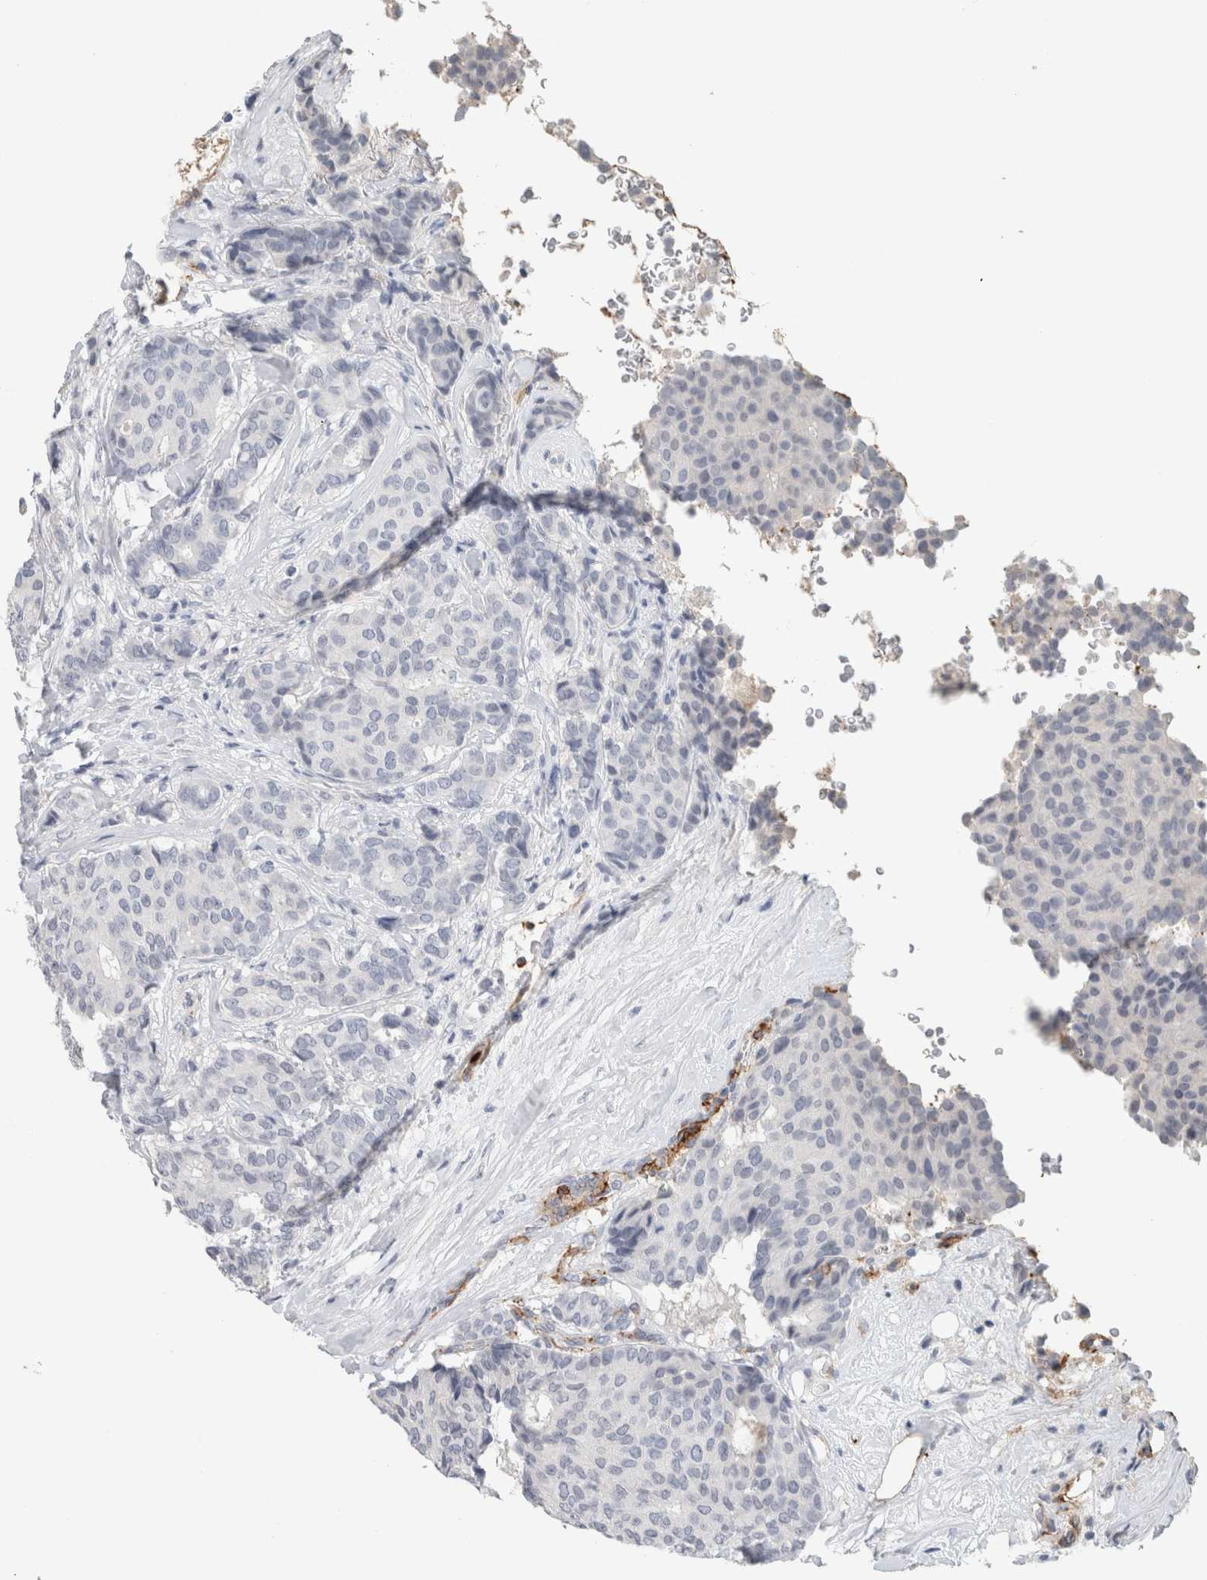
{"staining": {"intensity": "negative", "quantity": "none", "location": "none"}, "tissue": "breast cancer", "cell_type": "Tumor cells", "image_type": "cancer", "snomed": [{"axis": "morphology", "description": "Duct carcinoma"}, {"axis": "topography", "description": "Breast"}], "caption": "Tumor cells are negative for brown protein staining in infiltrating ductal carcinoma (breast). (DAB (3,3'-diaminobenzidine) immunohistochemistry, high magnification).", "gene": "CD36", "patient": {"sex": "female", "age": 75}}